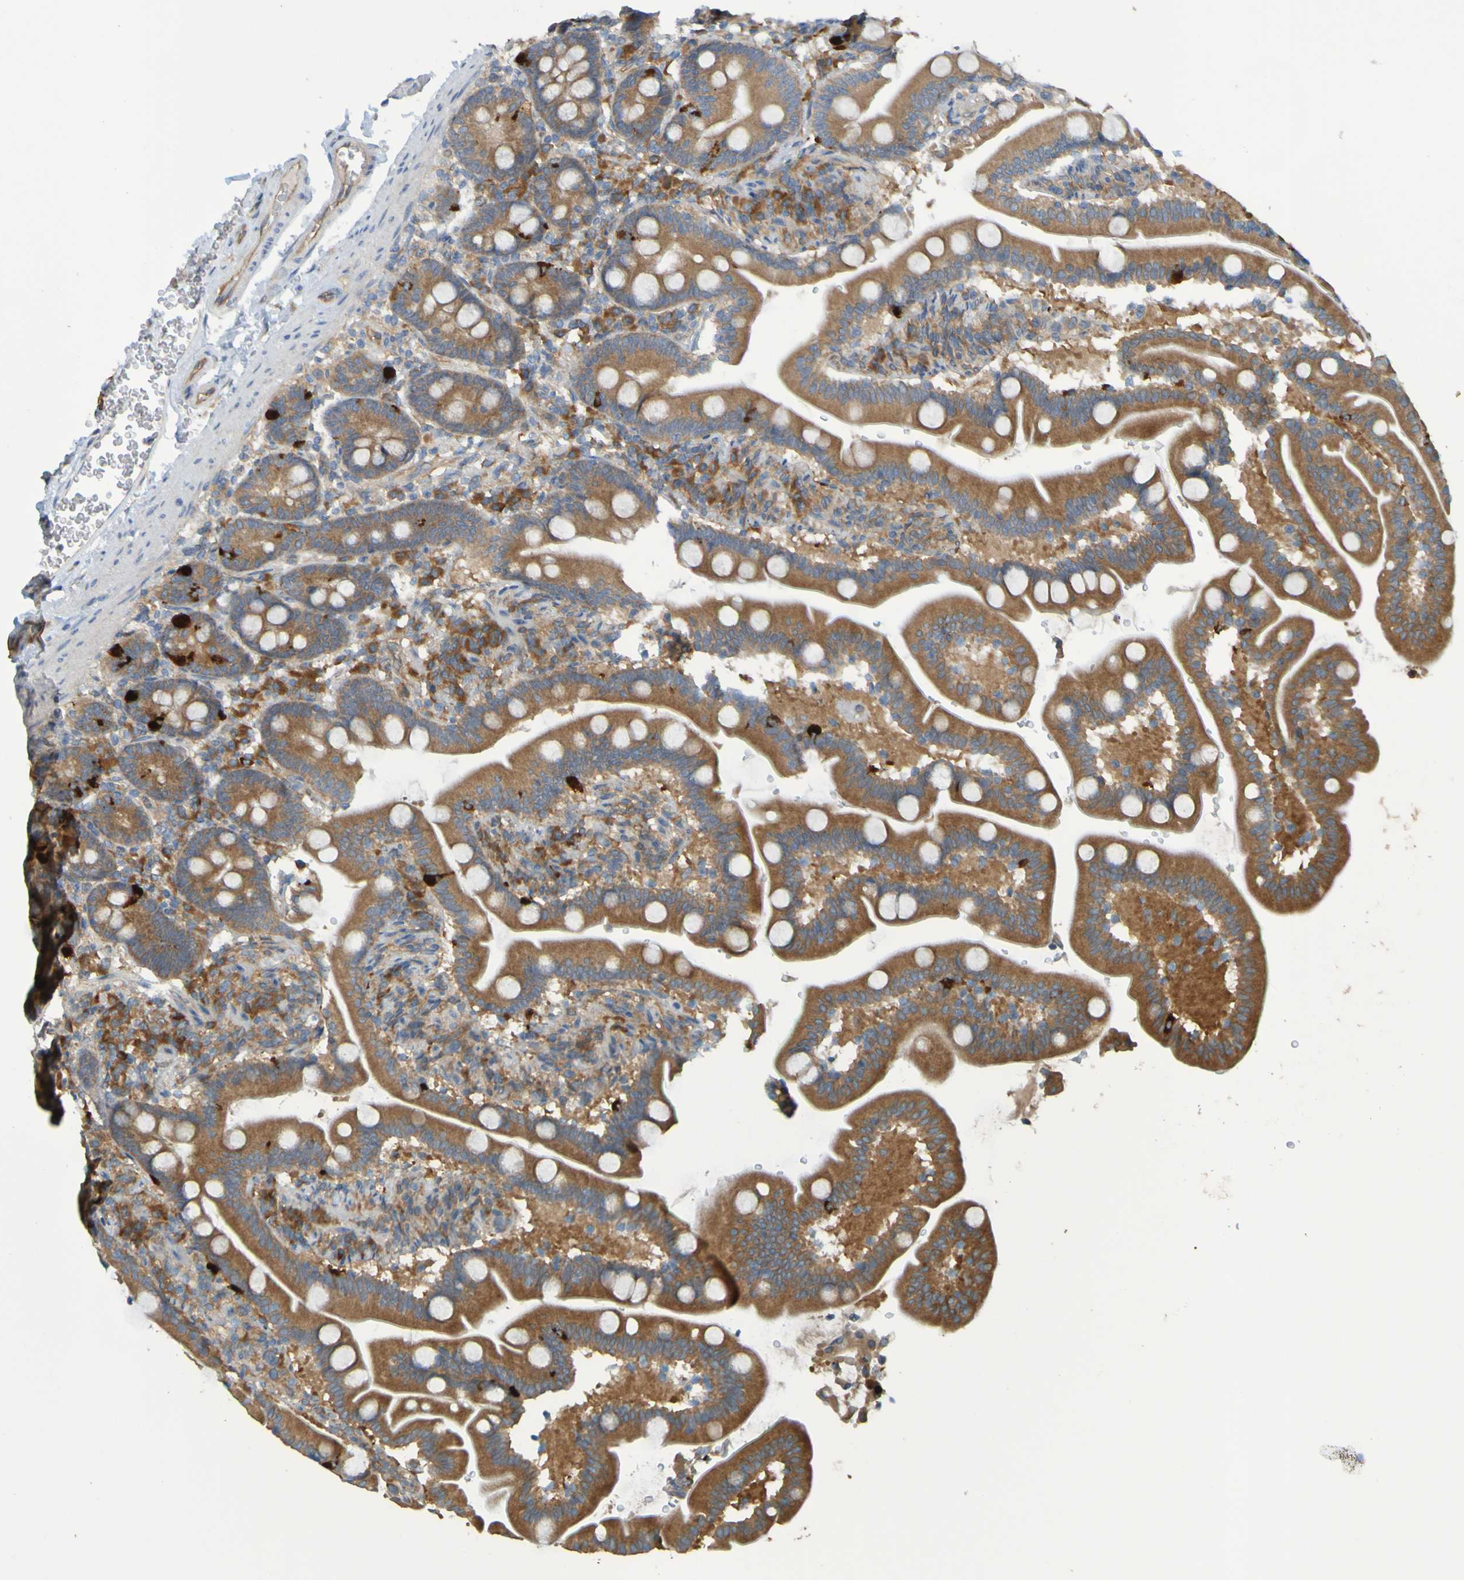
{"staining": {"intensity": "moderate", "quantity": ">75%", "location": "cytoplasmic/membranous"}, "tissue": "duodenum", "cell_type": "Glandular cells", "image_type": "normal", "snomed": [{"axis": "morphology", "description": "Normal tissue, NOS"}, {"axis": "topography", "description": "Duodenum"}], "caption": "This image exhibits immunohistochemistry (IHC) staining of normal duodenum, with medium moderate cytoplasmic/membranous expression in about >75% of glandular cells.", "gene": "DNAJC4", "patient": {"sex": "male", "age": 54}}